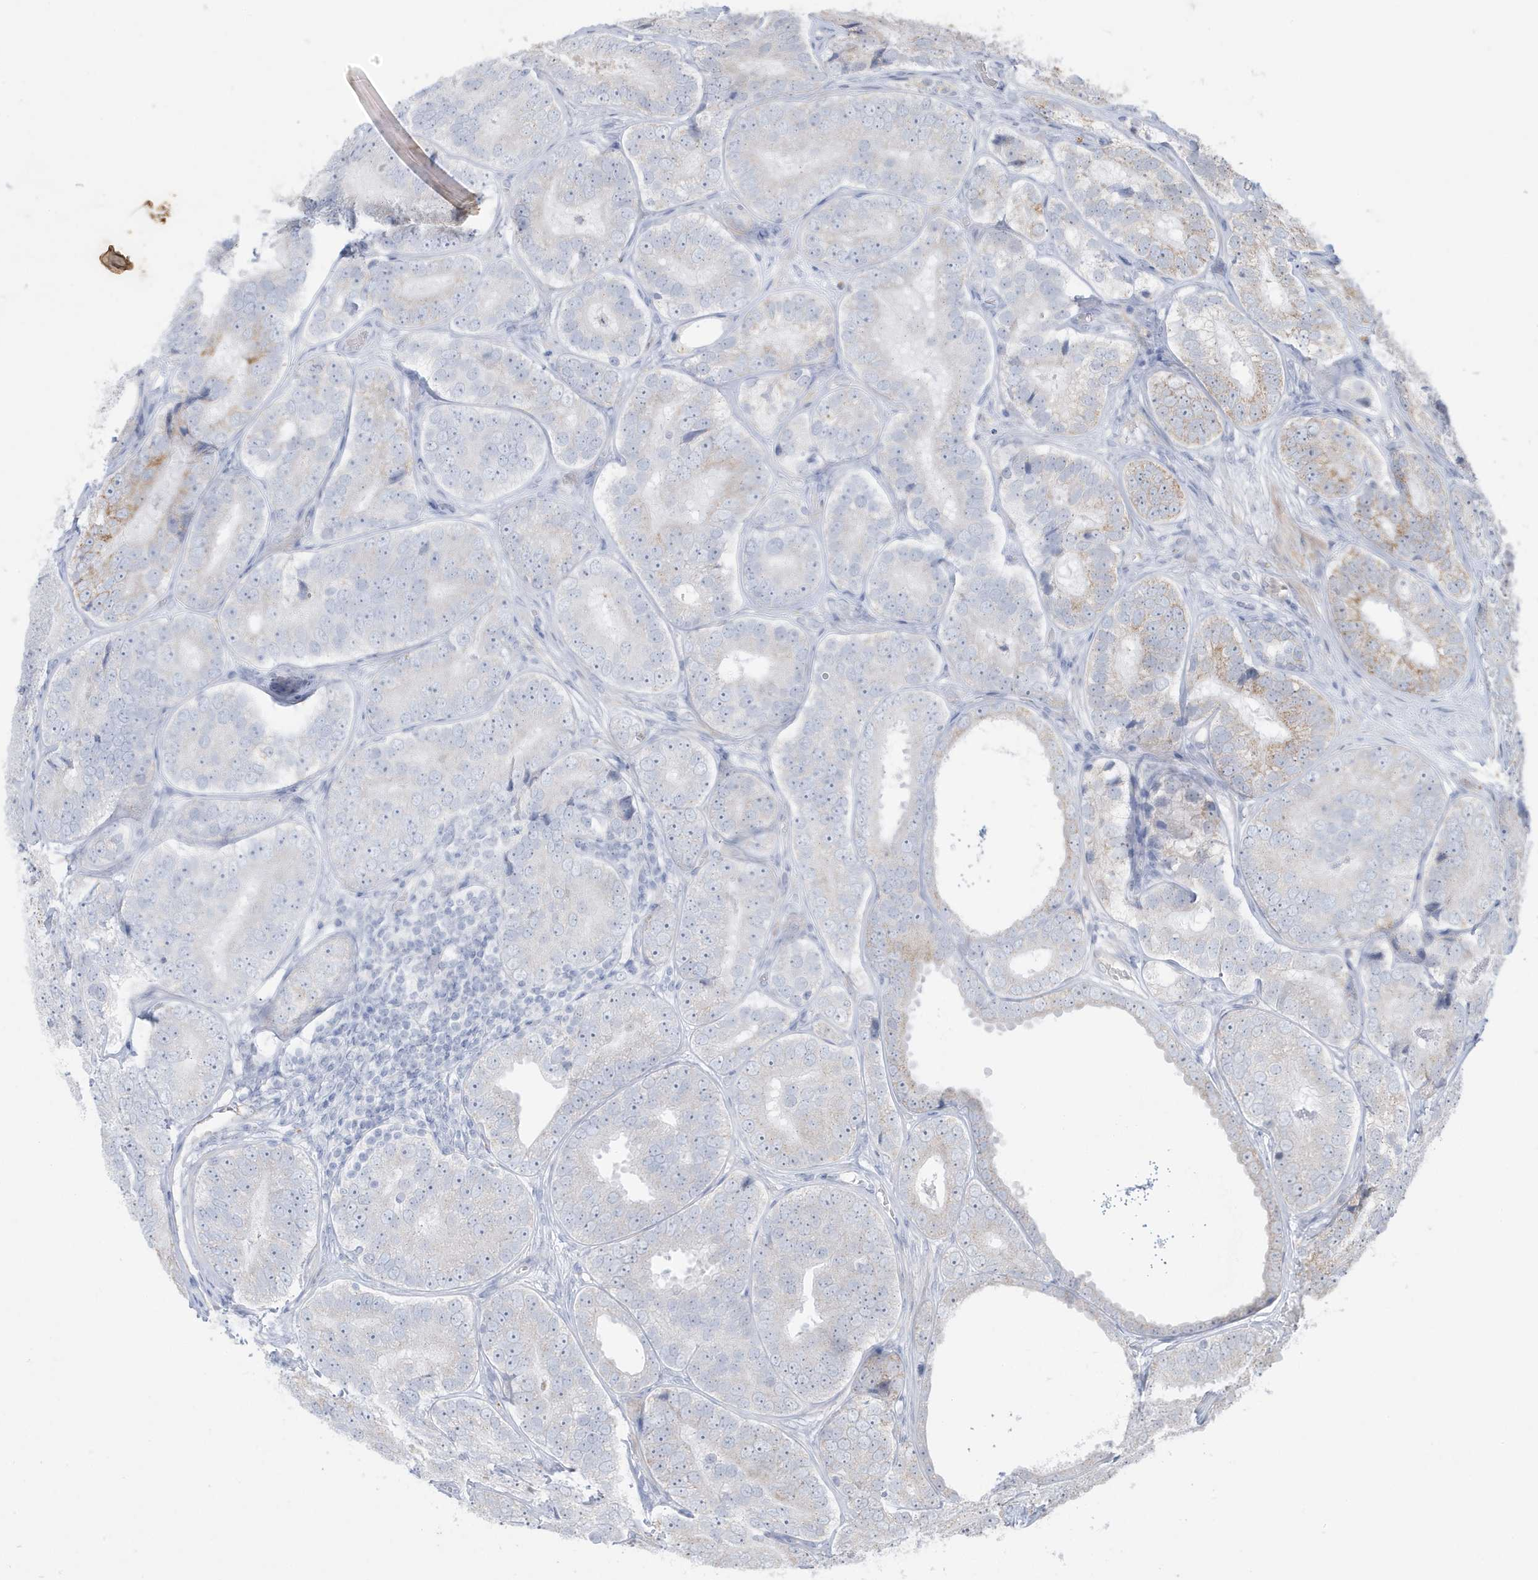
{"staining": {"intensity": "negative", "quantity": "none", "location": "none"}, "tissue": "prostate cancer", "cell_type": "Tumor cells", "image_type": "cancer", "snomed": [{"axis": "morphology", "description": "Adenocarcinoma, High grade"}, {"axis": "topography", "description": "Prostate"}], "caption": "A high-resolution image shows IHC staining of prostate cancer (high-grade adenocarcinoma), which shows no significant staining in tumor cells.", "gene": "FNDC1", "patient": {"sex": "male", "age": 56}}